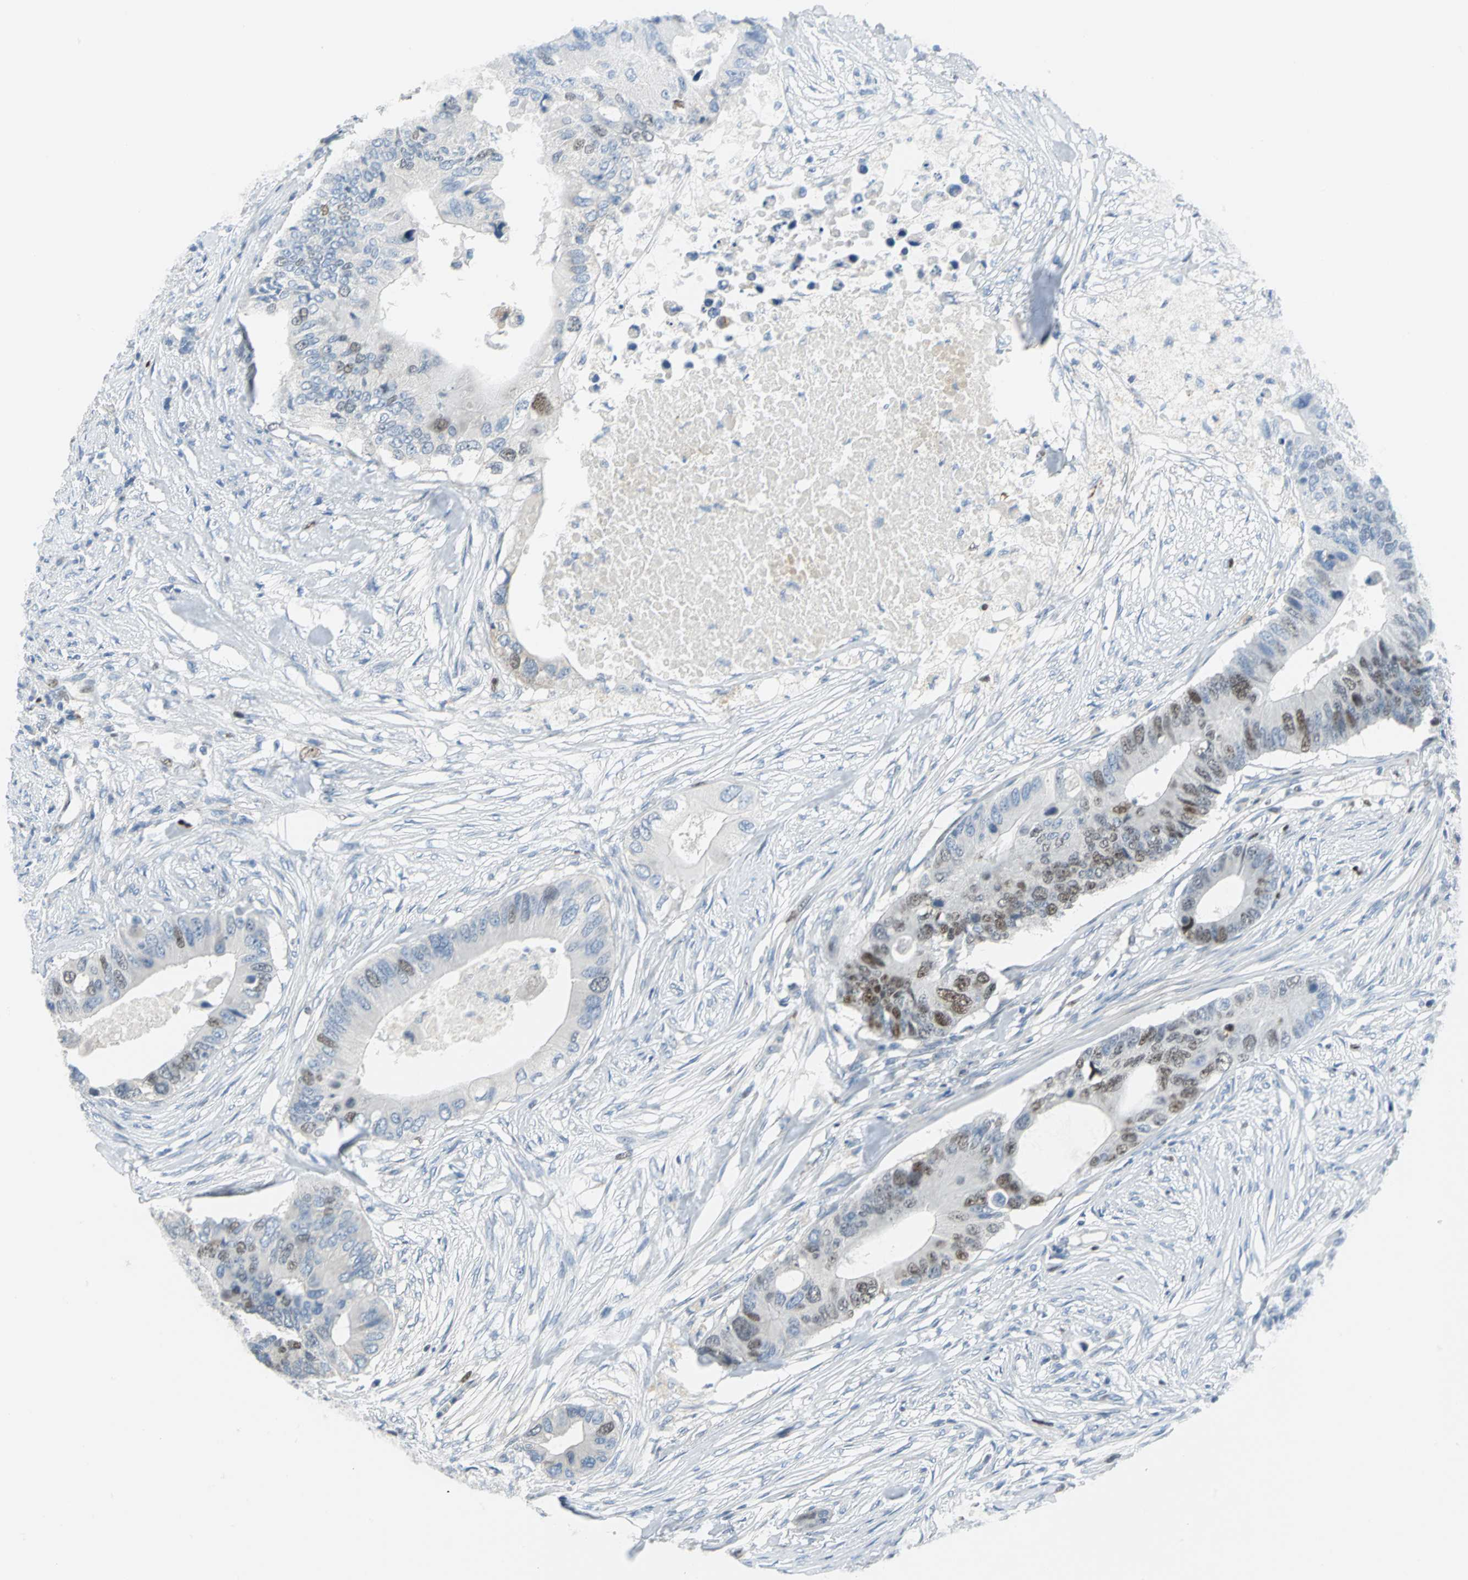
{"staining": {"intensity": "moderate", "quantity": "25%-75%", "location": "nuclear"}, "tissue": "colorectal cancer", "cell_type": "Tumor cells", "image_type": "cancer", "snomed": [{"axis": "morphology", "description": "Adenocarcinoma, NOS"}, {"axis": "topography", "description": "Colon"}], "caption": "Human colorectal cancer (adenocarcinoma) stained with a brown dye shows moderate nuclear positive expression in about 25%-75% of tumor cells.", "gene": "MCM3", "patient": {"sex": "male", "age": 71}}